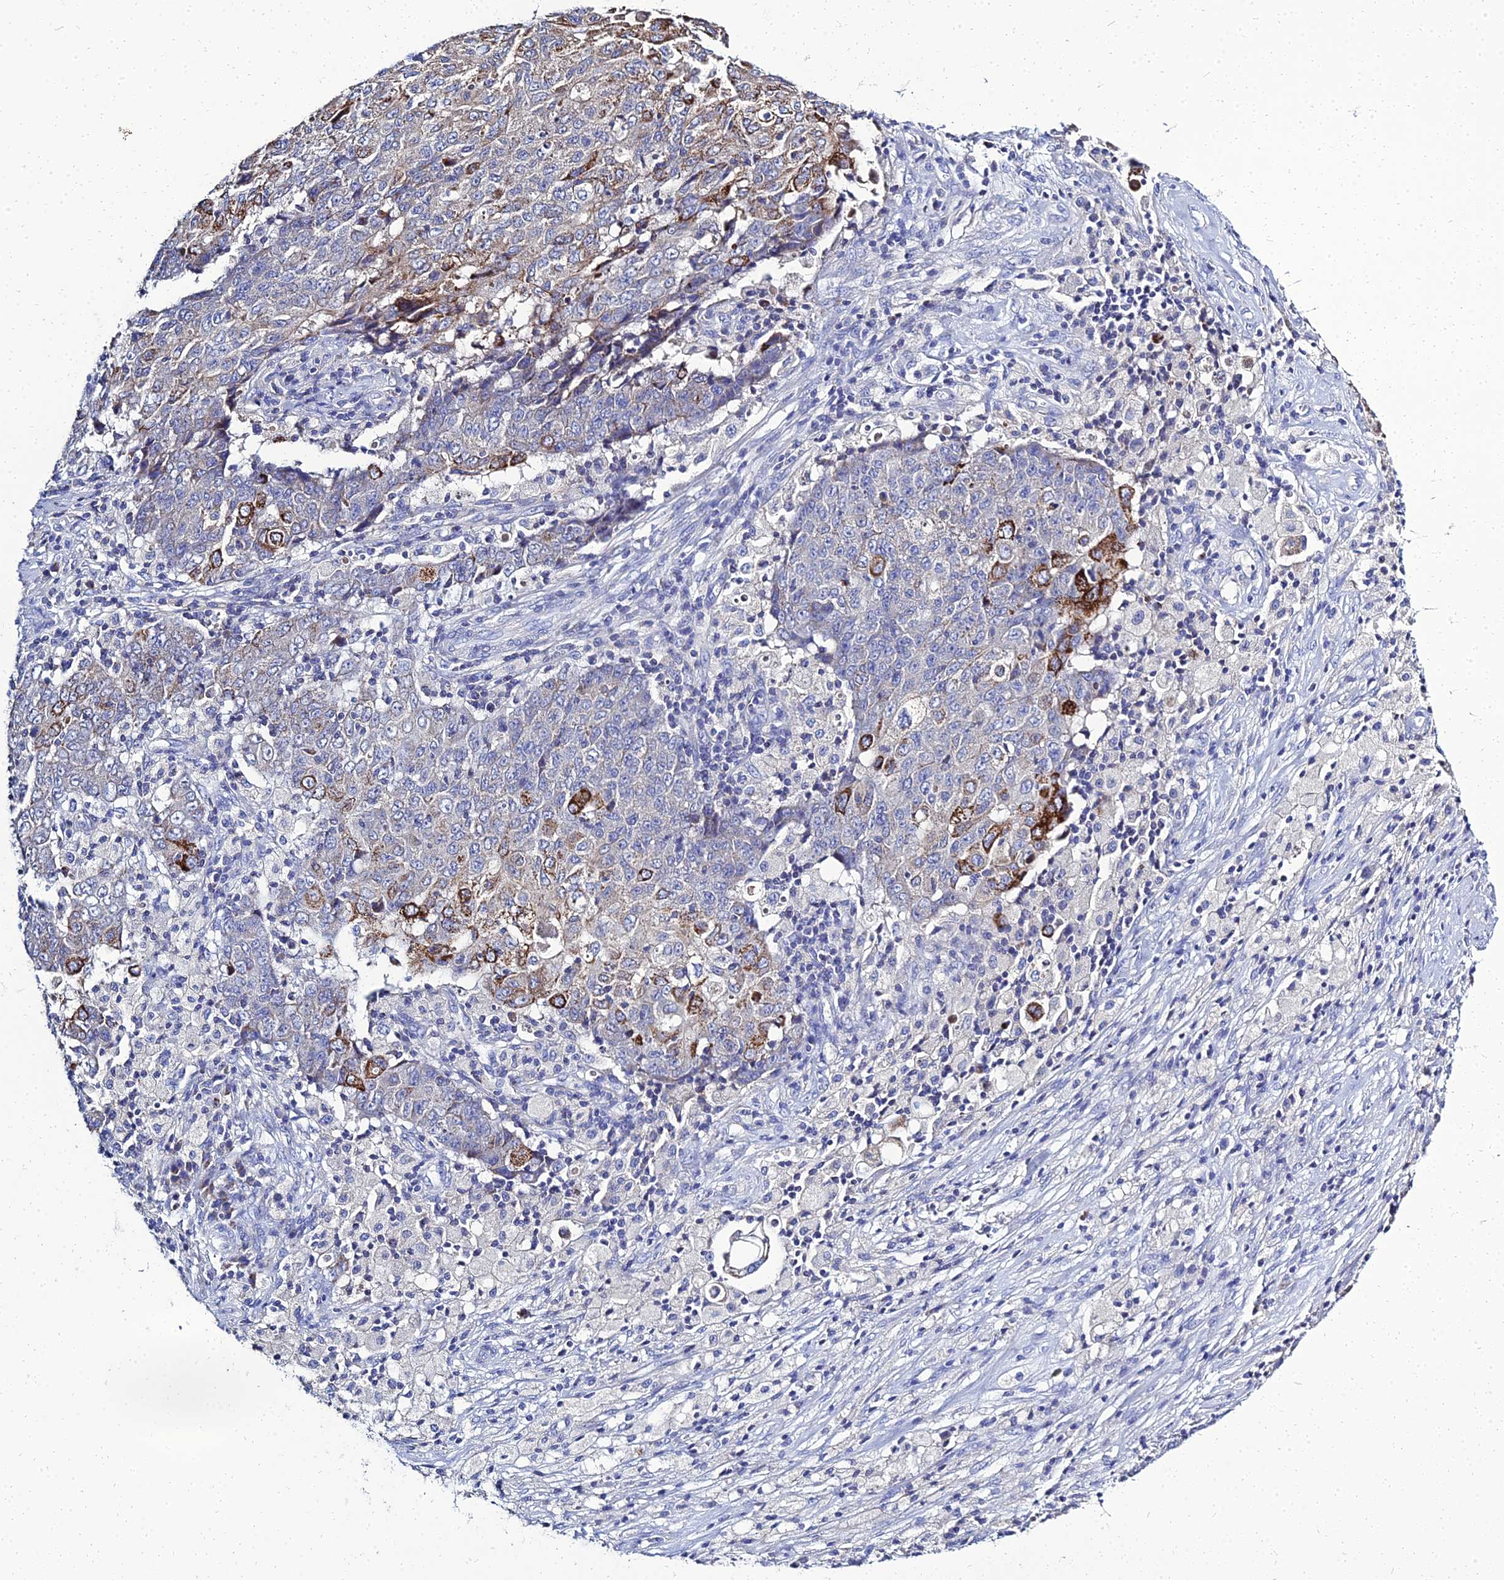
{"staining": {"intensity": "moderate", "quantity": "<25%", "location": "cytoplasmic/membranous"}, "tissue": "ovarian cancer", "cell_type": "Tumor cells", "image_type": "cancer", "snomed": [{"axis": "morphology", "description": "Carcinoma, endometroid"}, {"axis": "topography", "description": "Ovary"}], "caption": "An immunohistochemistry (IHC) photomicrograph of tumor tissue is shown. Protein staining in brown shows moderate cytoplasmic/membranous positivity in ovarian cancer within tumor cells.", "gene": "NPY", "patient": {"sex": "female", "age": 42}}